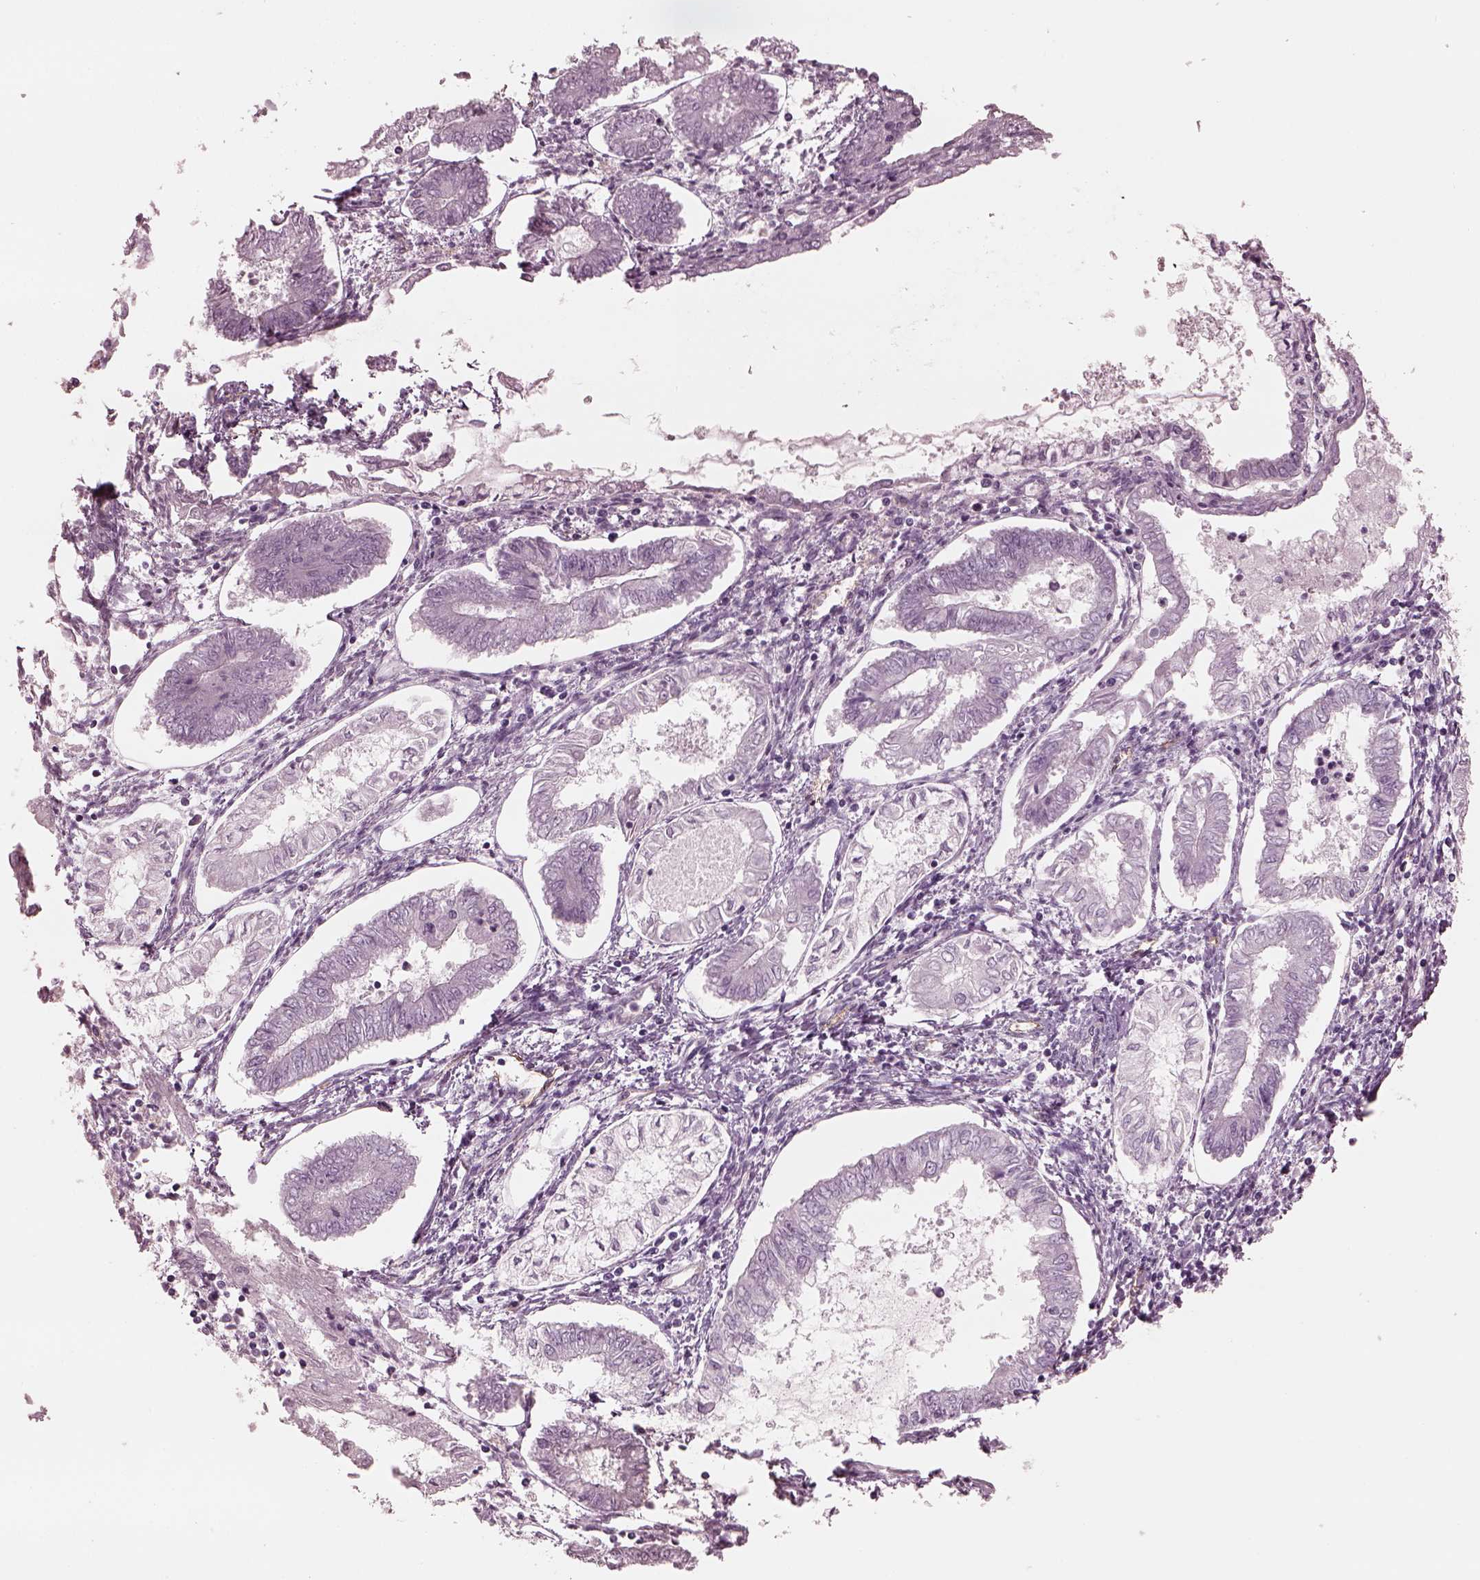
{"staining": {"intensity": "negative", "quantity": "none", "location": "none"}, "tissue": "endometrial cancer", "cell_type": "Tumor cells", "image_type": "cancer", "snomed": [{"axis": "morphology", "description": "Adenocarcinoma, NOS"}, {"axis": "topography", "description": "Endometrium"}], "caption": "High power microscopy micrograph of an immunohistochemistry (IHC) image of endometrial adenocarcinoma, revealing no significant positivity in tumor cells.", "gene": "EIF4E1B", "patient": {"sex": "female", "age": 68}}